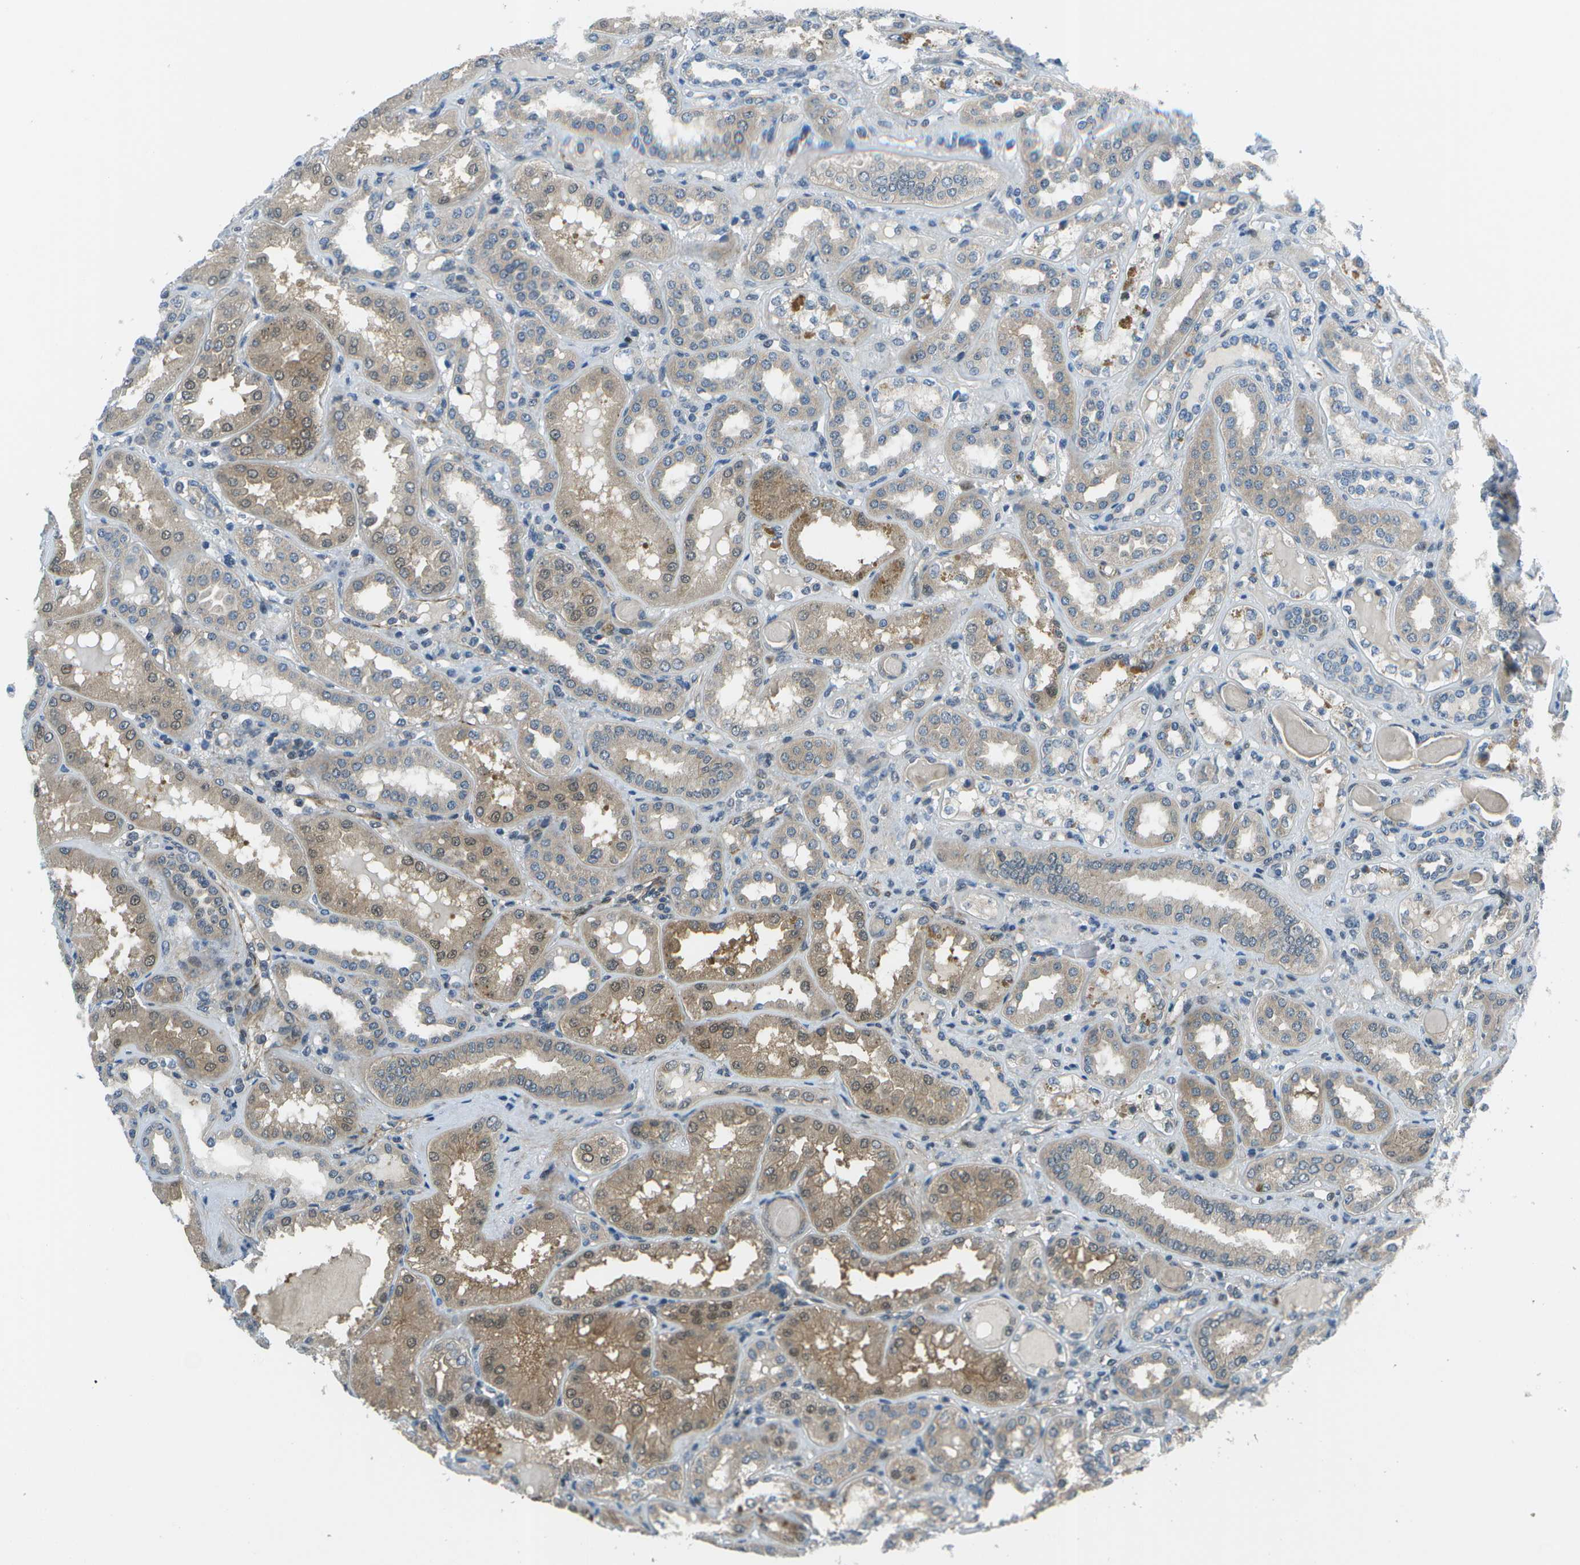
{"staining": {"intensity": "weak", "quantity": "25%-75%", "location": "cytoplasmic/membranous"}, "tissue": "kidney", "cell_type": "Cells in glomeruli", "image_type": "normal", "snomed": [{"axis": "morphology", "description": "Normal tissue, NOS"}, {"axis": "topography", "description": "Kidney"}], "caption": "Benign kidney demonstrates weak cytoplasmic/membranous expression in about 25%-75% of cells in glomeruli.", "gene": "ENPP5", "patient": {"sex": "female", "age": 56}}